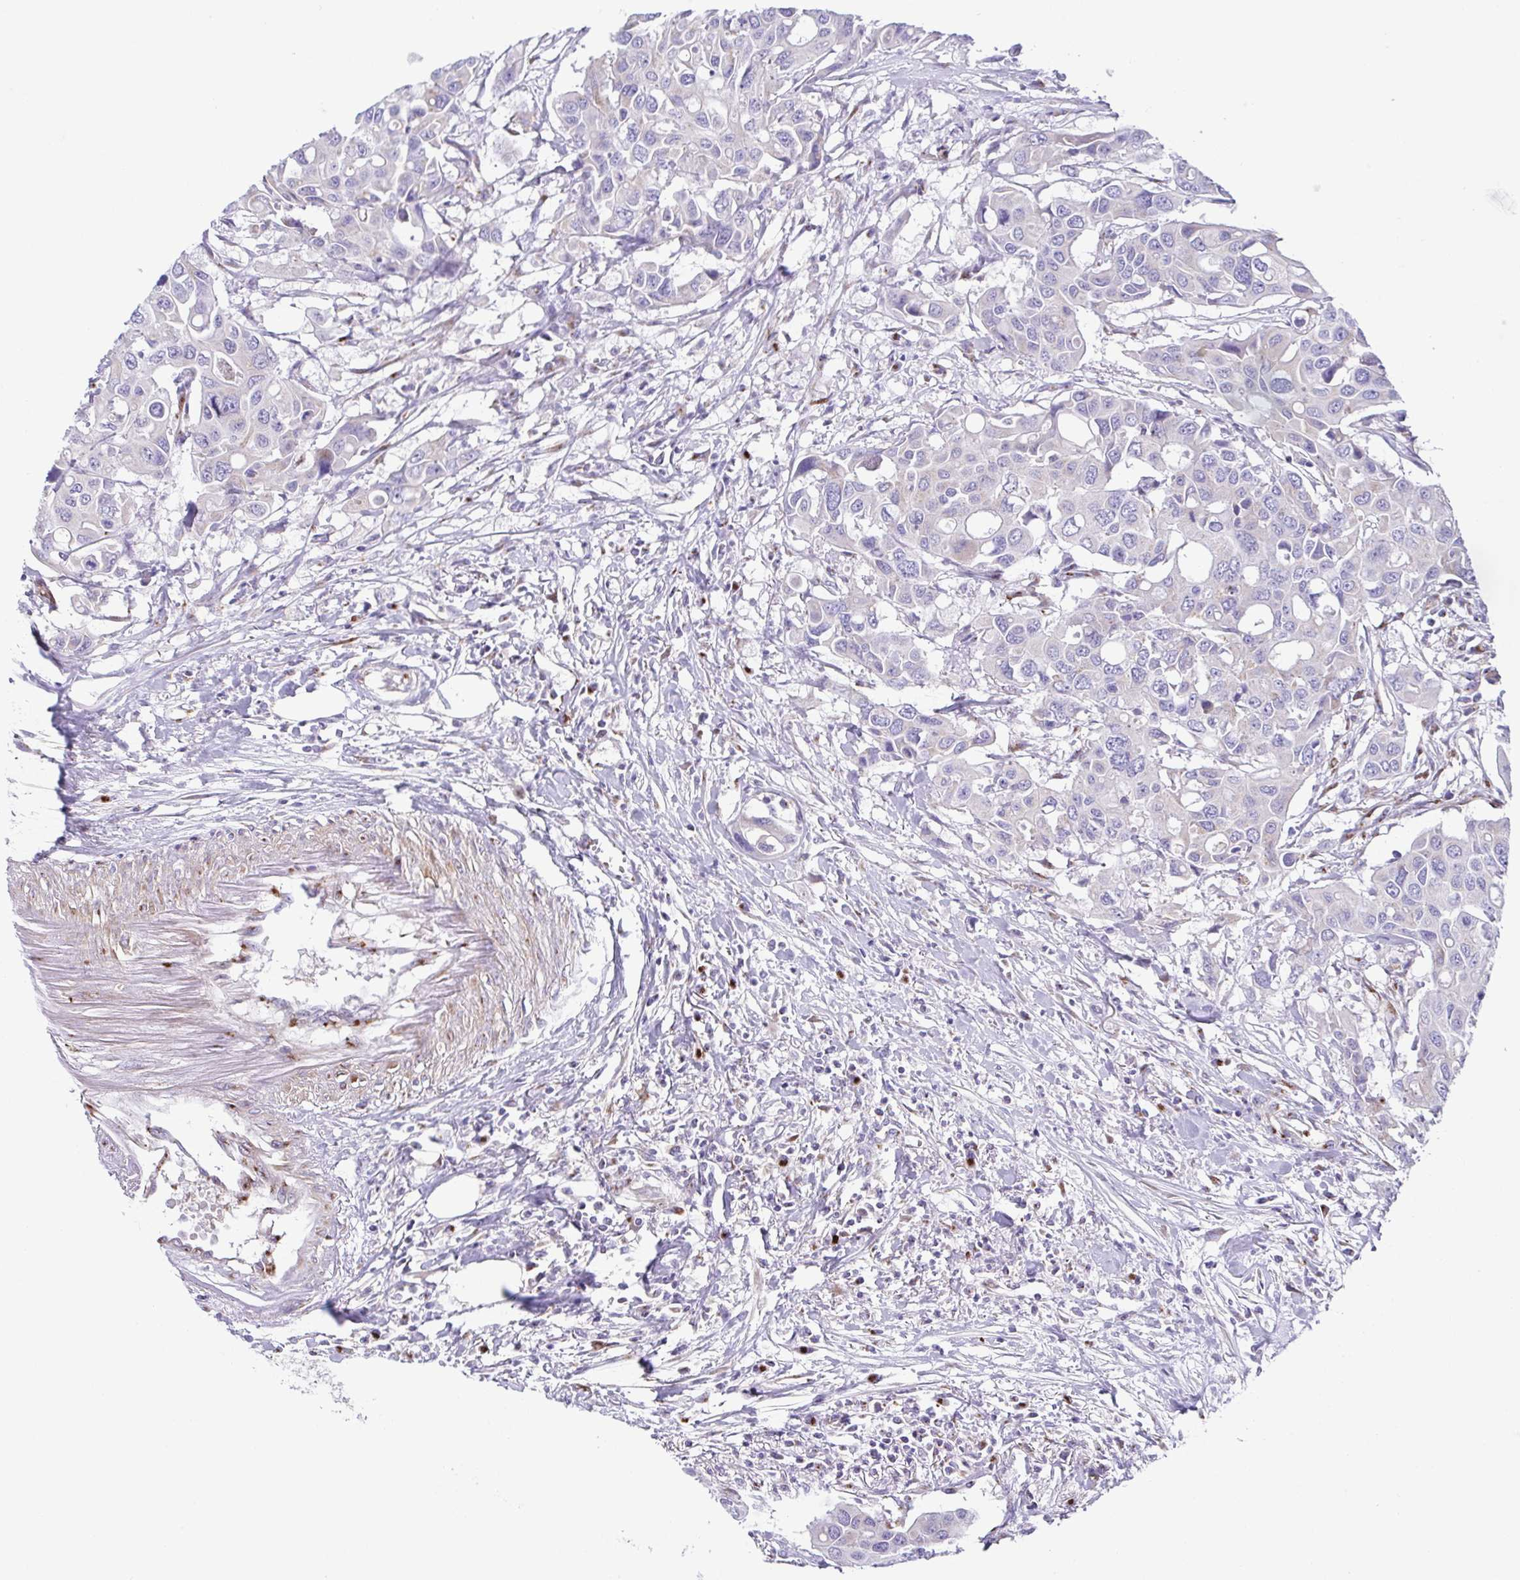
{"staining": {"intensity": "negative", "quantity": "none", "location": "none"}, "tissue": "colorectal cancer", "cell_type": "Tumor cells", "image_type": "cancer", "snomed": [{"axis": "morphology", "description": "Adenocarcinoma, NOS"}, {"axis": "topography", "description": "Colon"}], "caption": "DAB (3,3'-diaminobenzidine) immunohistochemical staining of human colorectal cancer (adenocarcinoma) demonstrates no significant expression in tumor cells.", "gene": "COL17A1", "patient": {"sex": "male", "age": 77}}